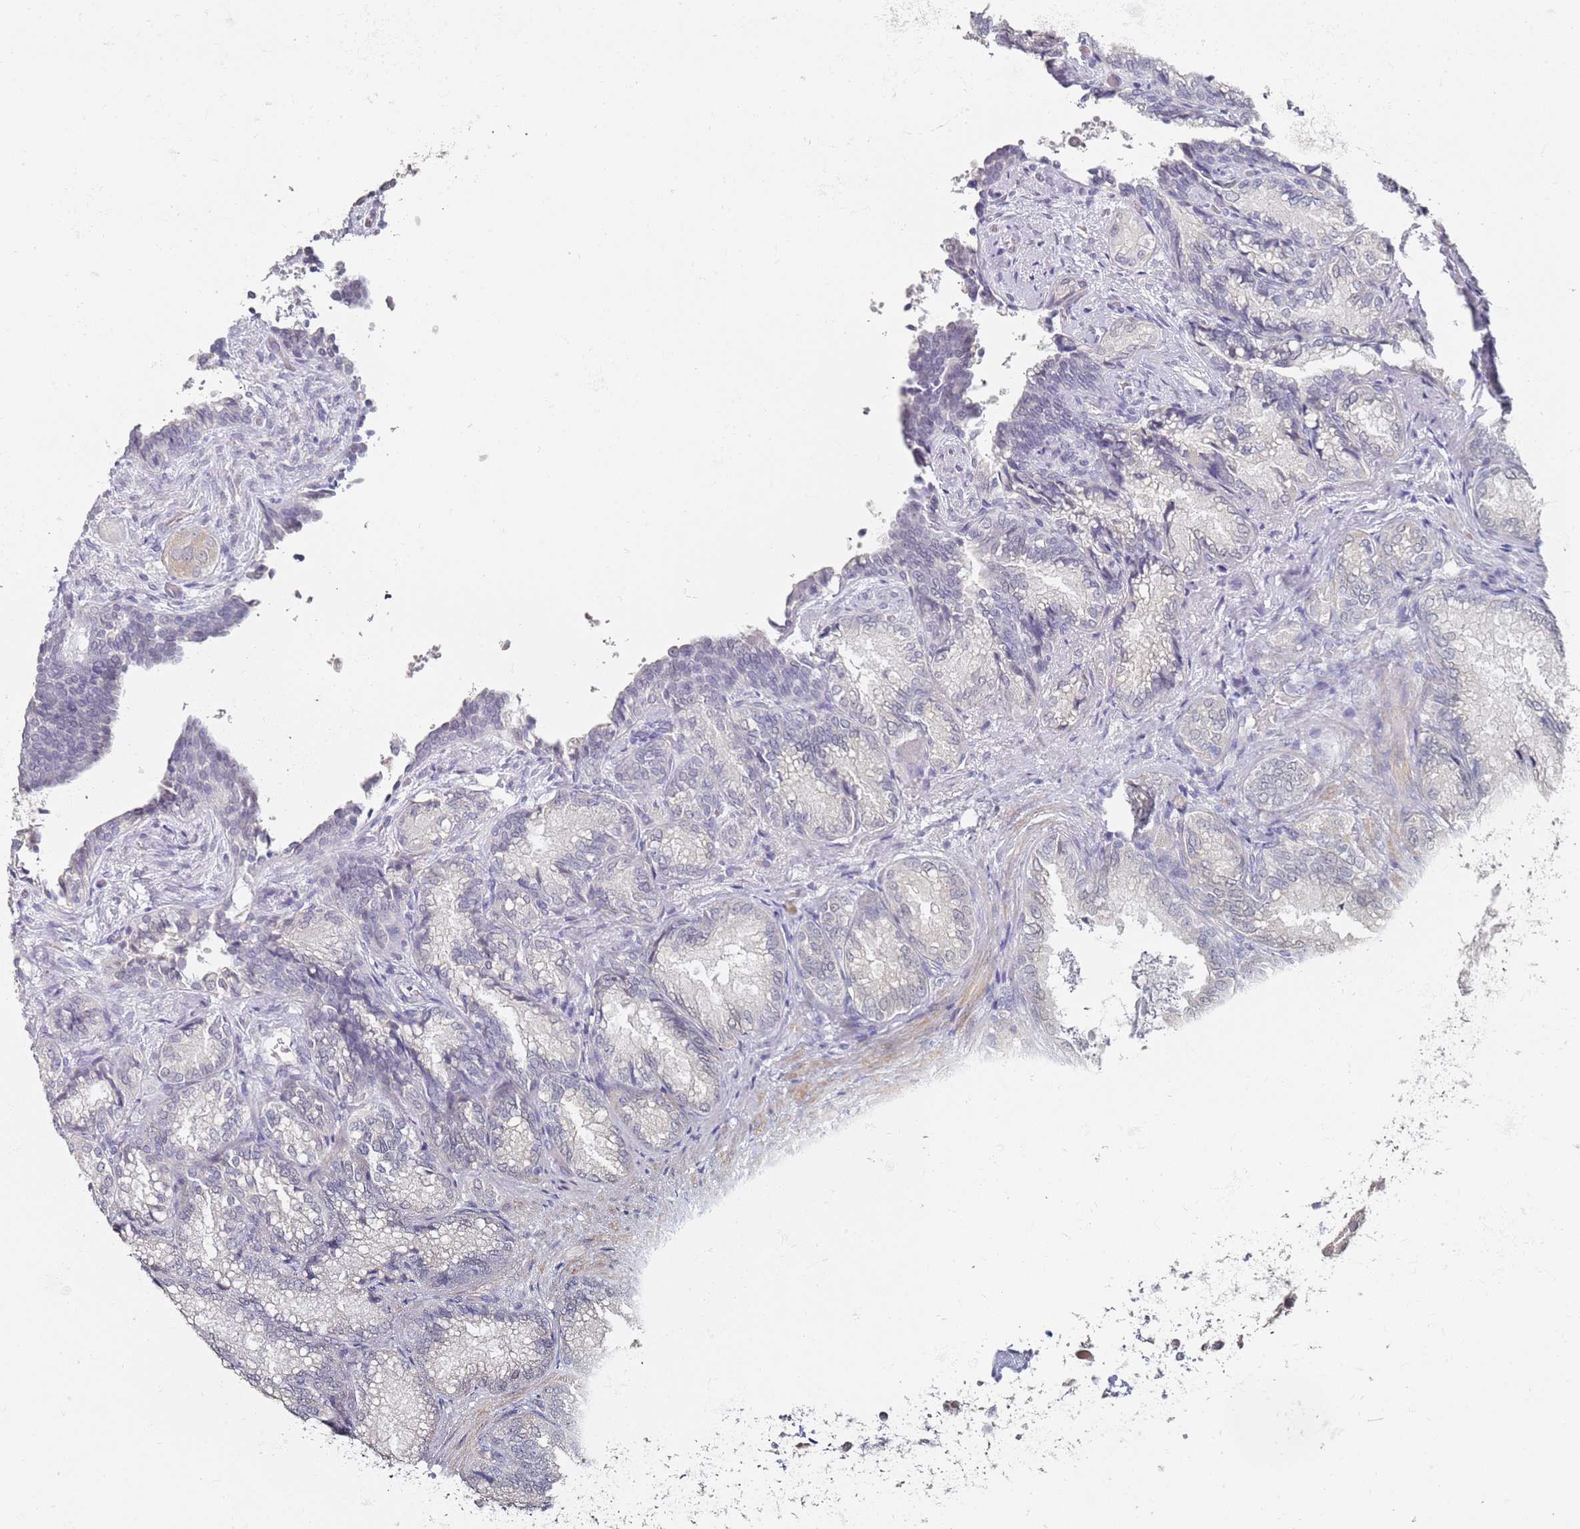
{"staining": {"intensity": "negative", "quantity": "none", "location": "none"}, "tissue": "seminal vesicle", "cell_type": "Glandular cells", "image_type": "normal", "snomed": [{"axis": "morphology", "description": "Normal tissue, NOS"}, {"axis": "topography", "description": "Seminal veicle"}], "caption": "Immunohistochemical staining of benign seminal vesicle demonstrates no significant positivity in glandular cells.", "gene": "DNAH11", "patient": {"sex": "male", "age": 58}}